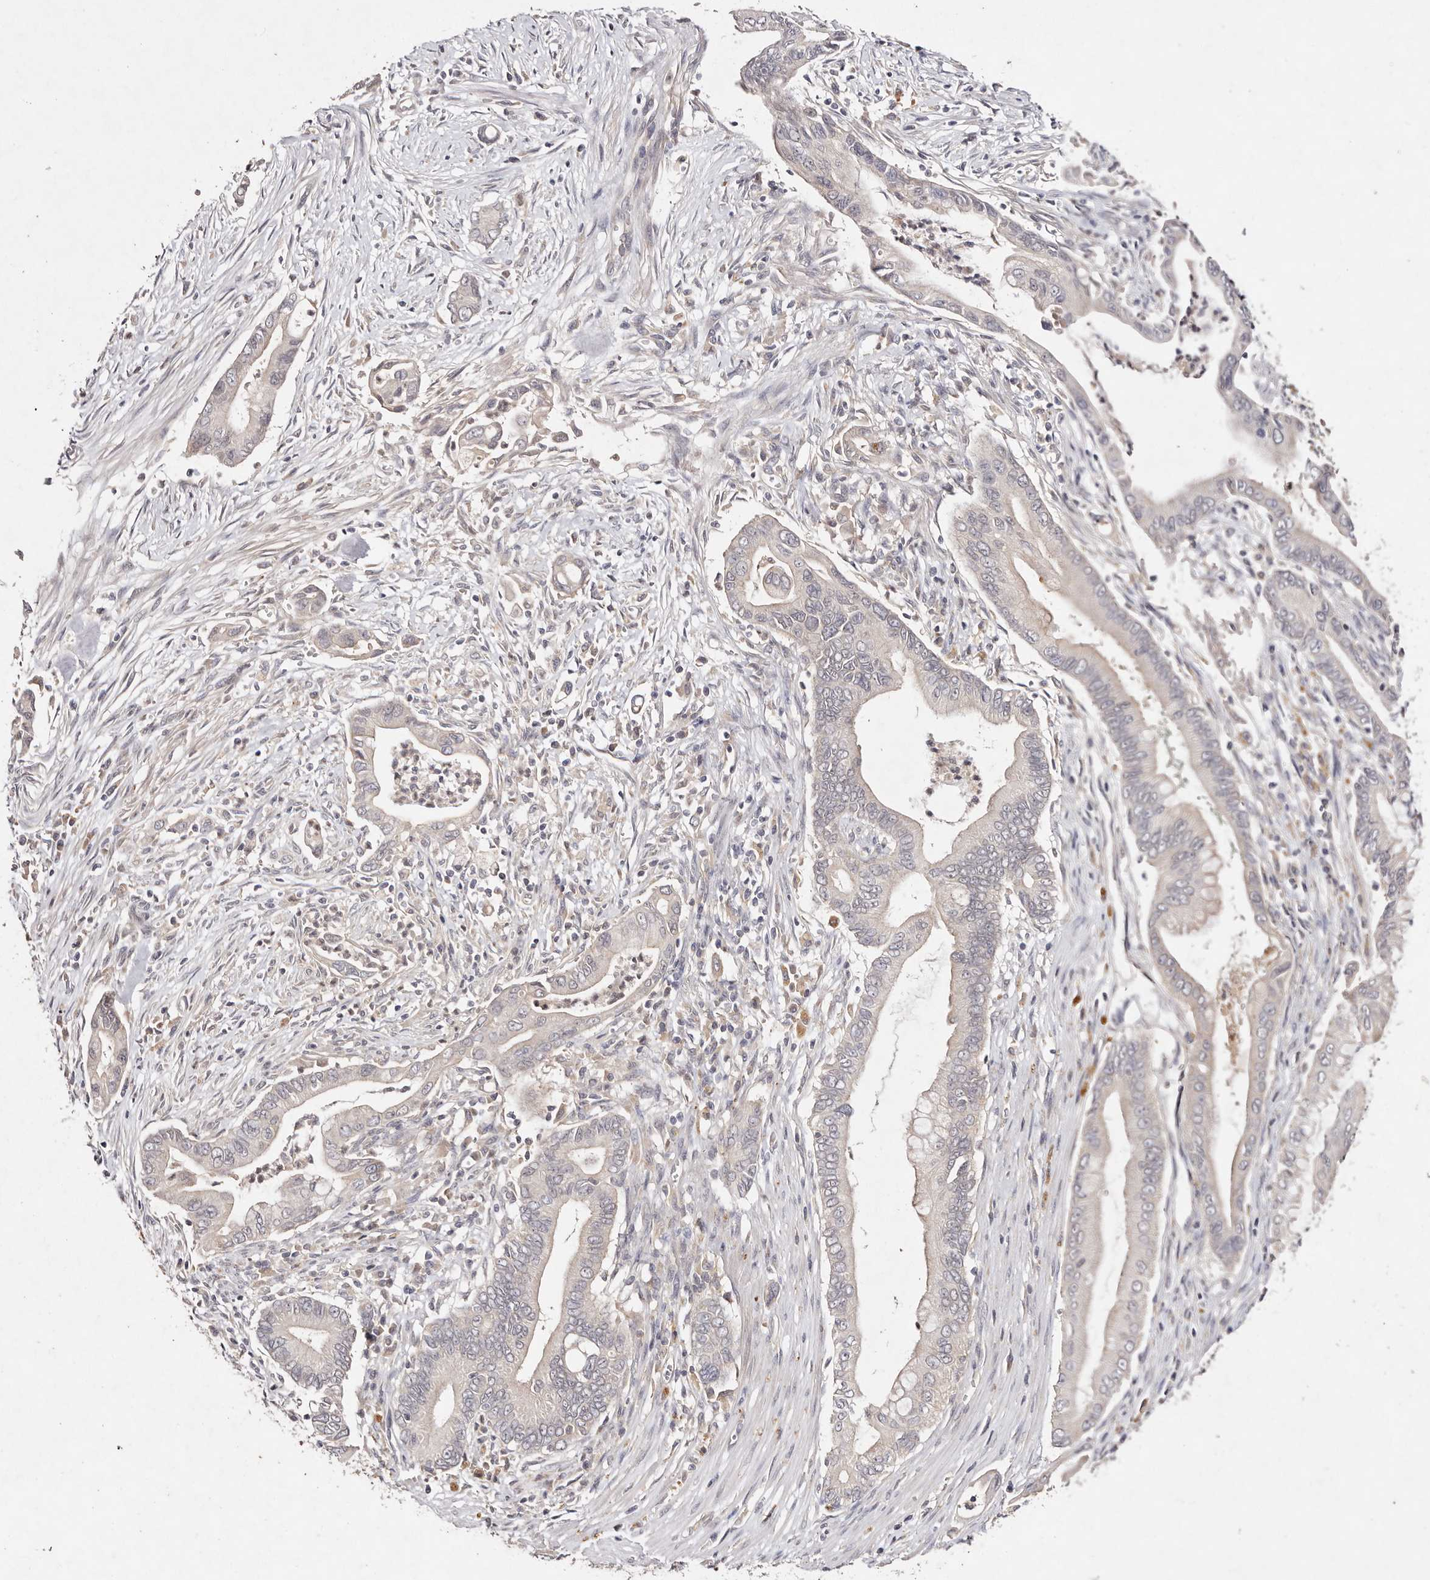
{"staining": {"intensity": "negative", "quantity": "none", "location": "none"}, "tissue": "pancreatic cancer", "cell_type": "Tumor cells", "image_type": "cancer", "snomed": [{"axis": "morphology", "description": "Adenocarcinoma, NOS"}, {"axis": "topography", "description": "Pancreas"}], "caption": "Protein analysis of pancreatic cancer (adenocarcinoma) demonstrates no significant positivity in tumor cells.", "gene": "TSC2", "patient": {"sex": "male", "age": 78}}